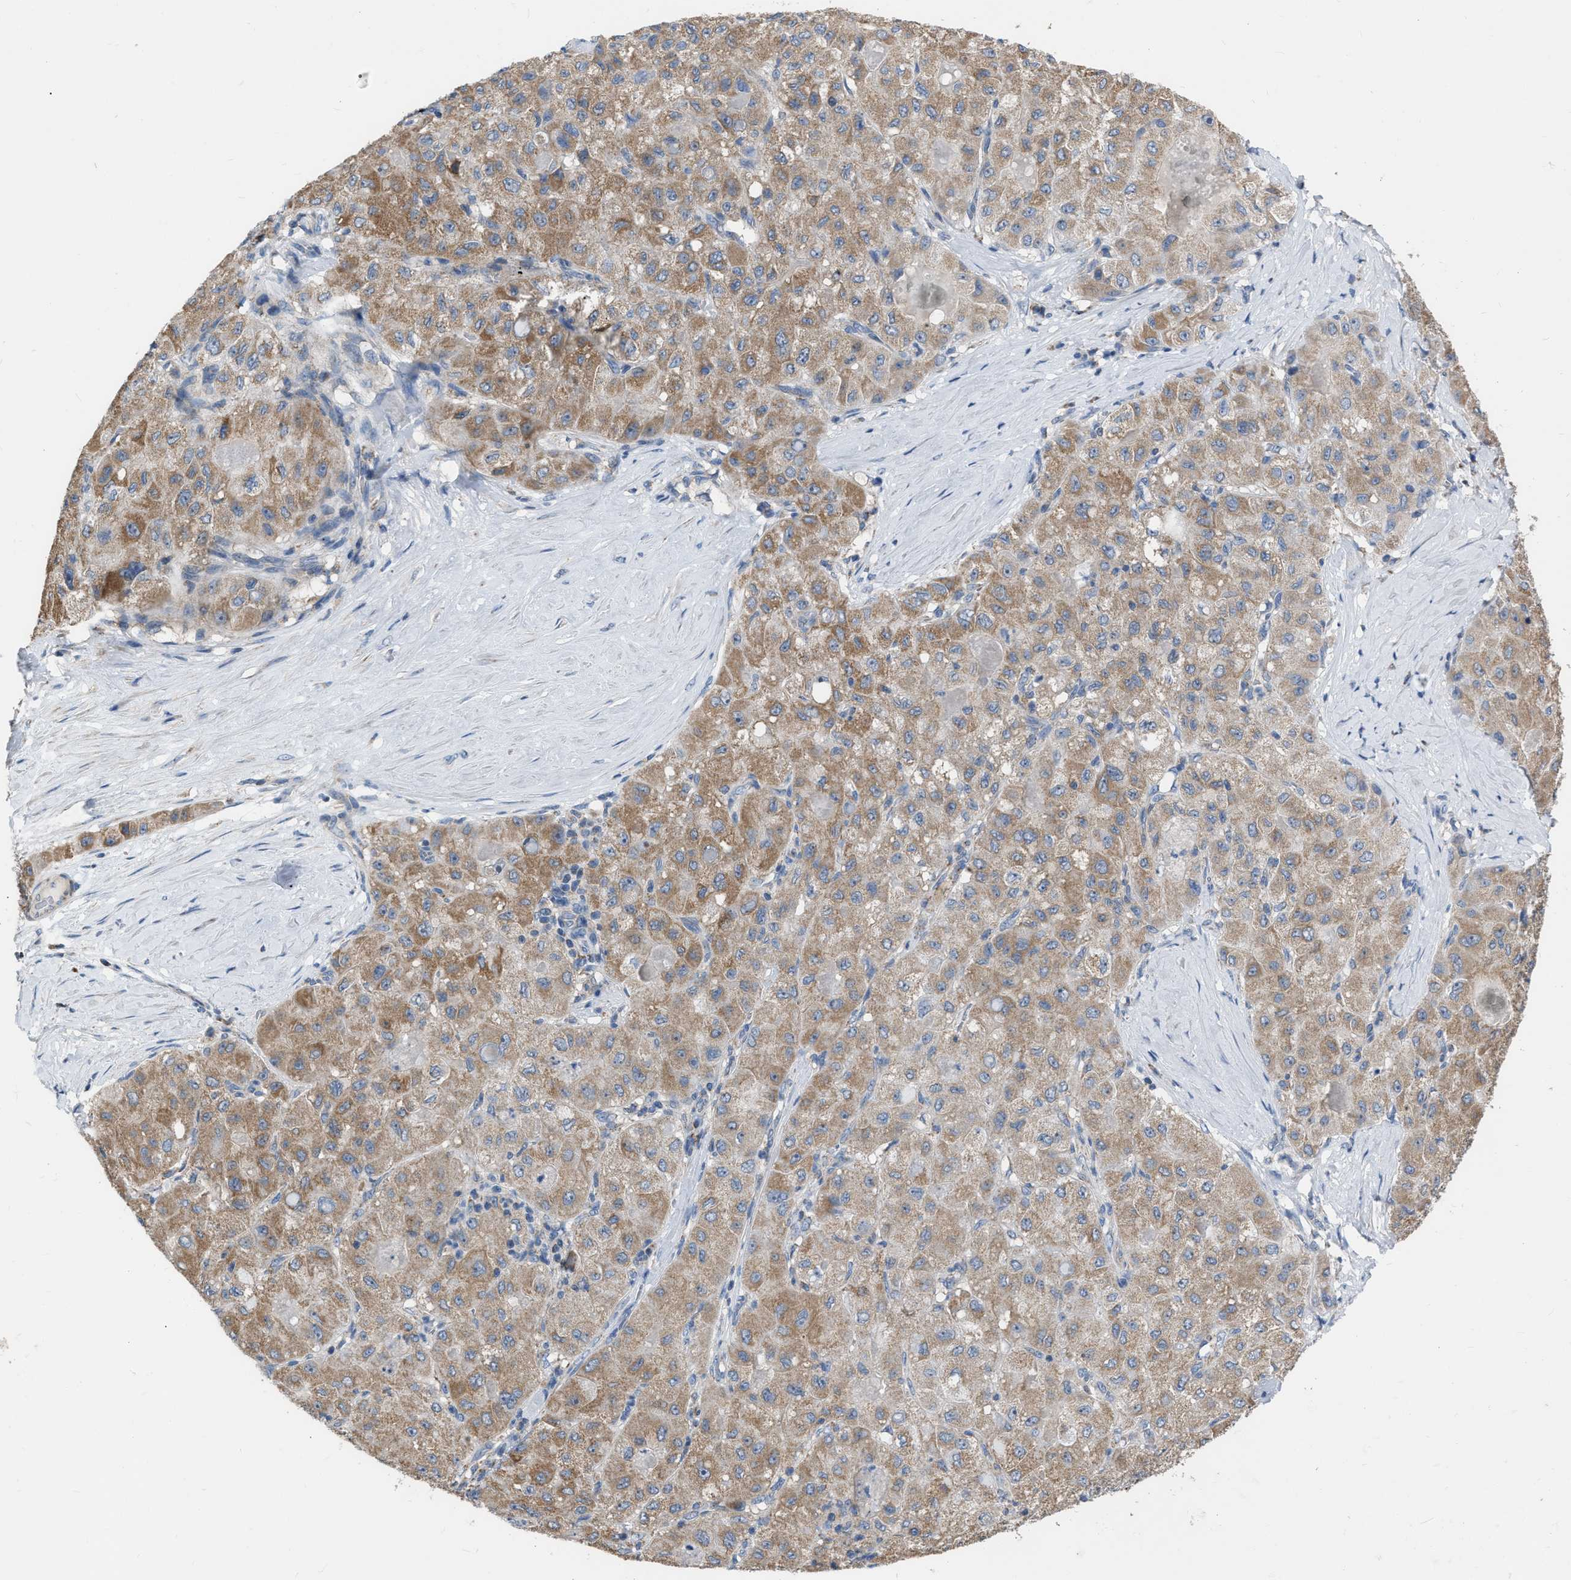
{"staining": {"intensity": "moderate", "quantity": ">75%", "location": "cytoplasmic/membranous"}, "tissue": "liver cancer", "cell_type": "Tumor cells", "image_type": "cancer", "snomed": [{"axis": "morphology", "description": "Carcinoma, Hepatocellular, NOS"}, {"axis": "topography", "description": "Liver"}], "caption": "Immunohistochemistry of liver cancer exhibits medium levels of moderate cytoplasmic/membranous positivity in about >75% of tumor cells.", "gene": "DDX56", "patient": {"sex": "male", "age": 80}}